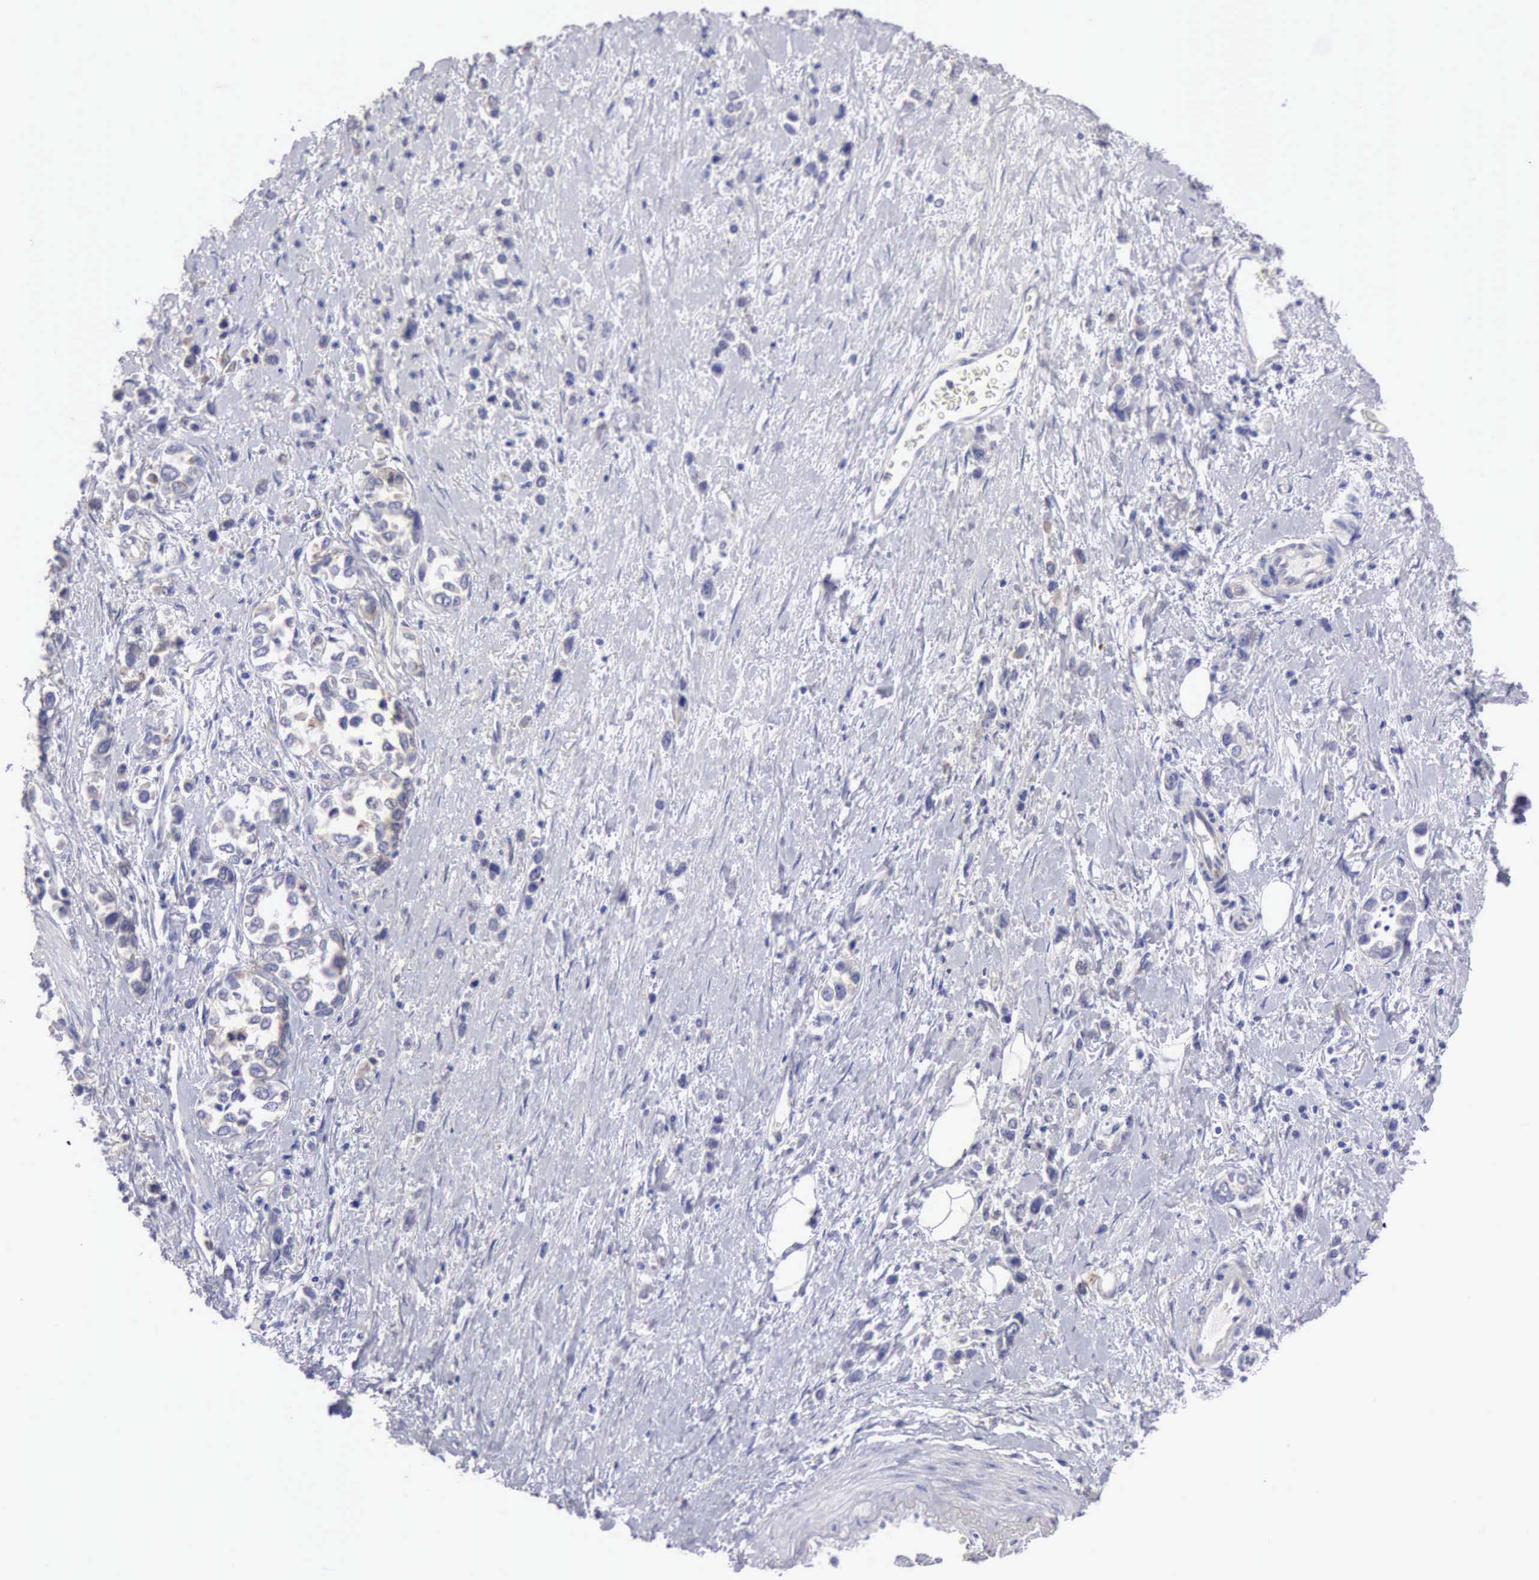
{"staining": {"intensity": "negative", "quantity": "none", "location": "none"}, "tissue": "stomach cancer", "cell_type": "Tumor cells", "image_type": "cancer", "snomed": [{"axis": "morphology", "description": "Adenocarcinoma, NOS"}, {"axis": "topography", "description": "Stomach, upper"}], "caption": "The histopathology image shows no significant positivity in tumor cells of stomach cancer.", "gene": "APP", "patient": {"sex": "male", "age": 76}}